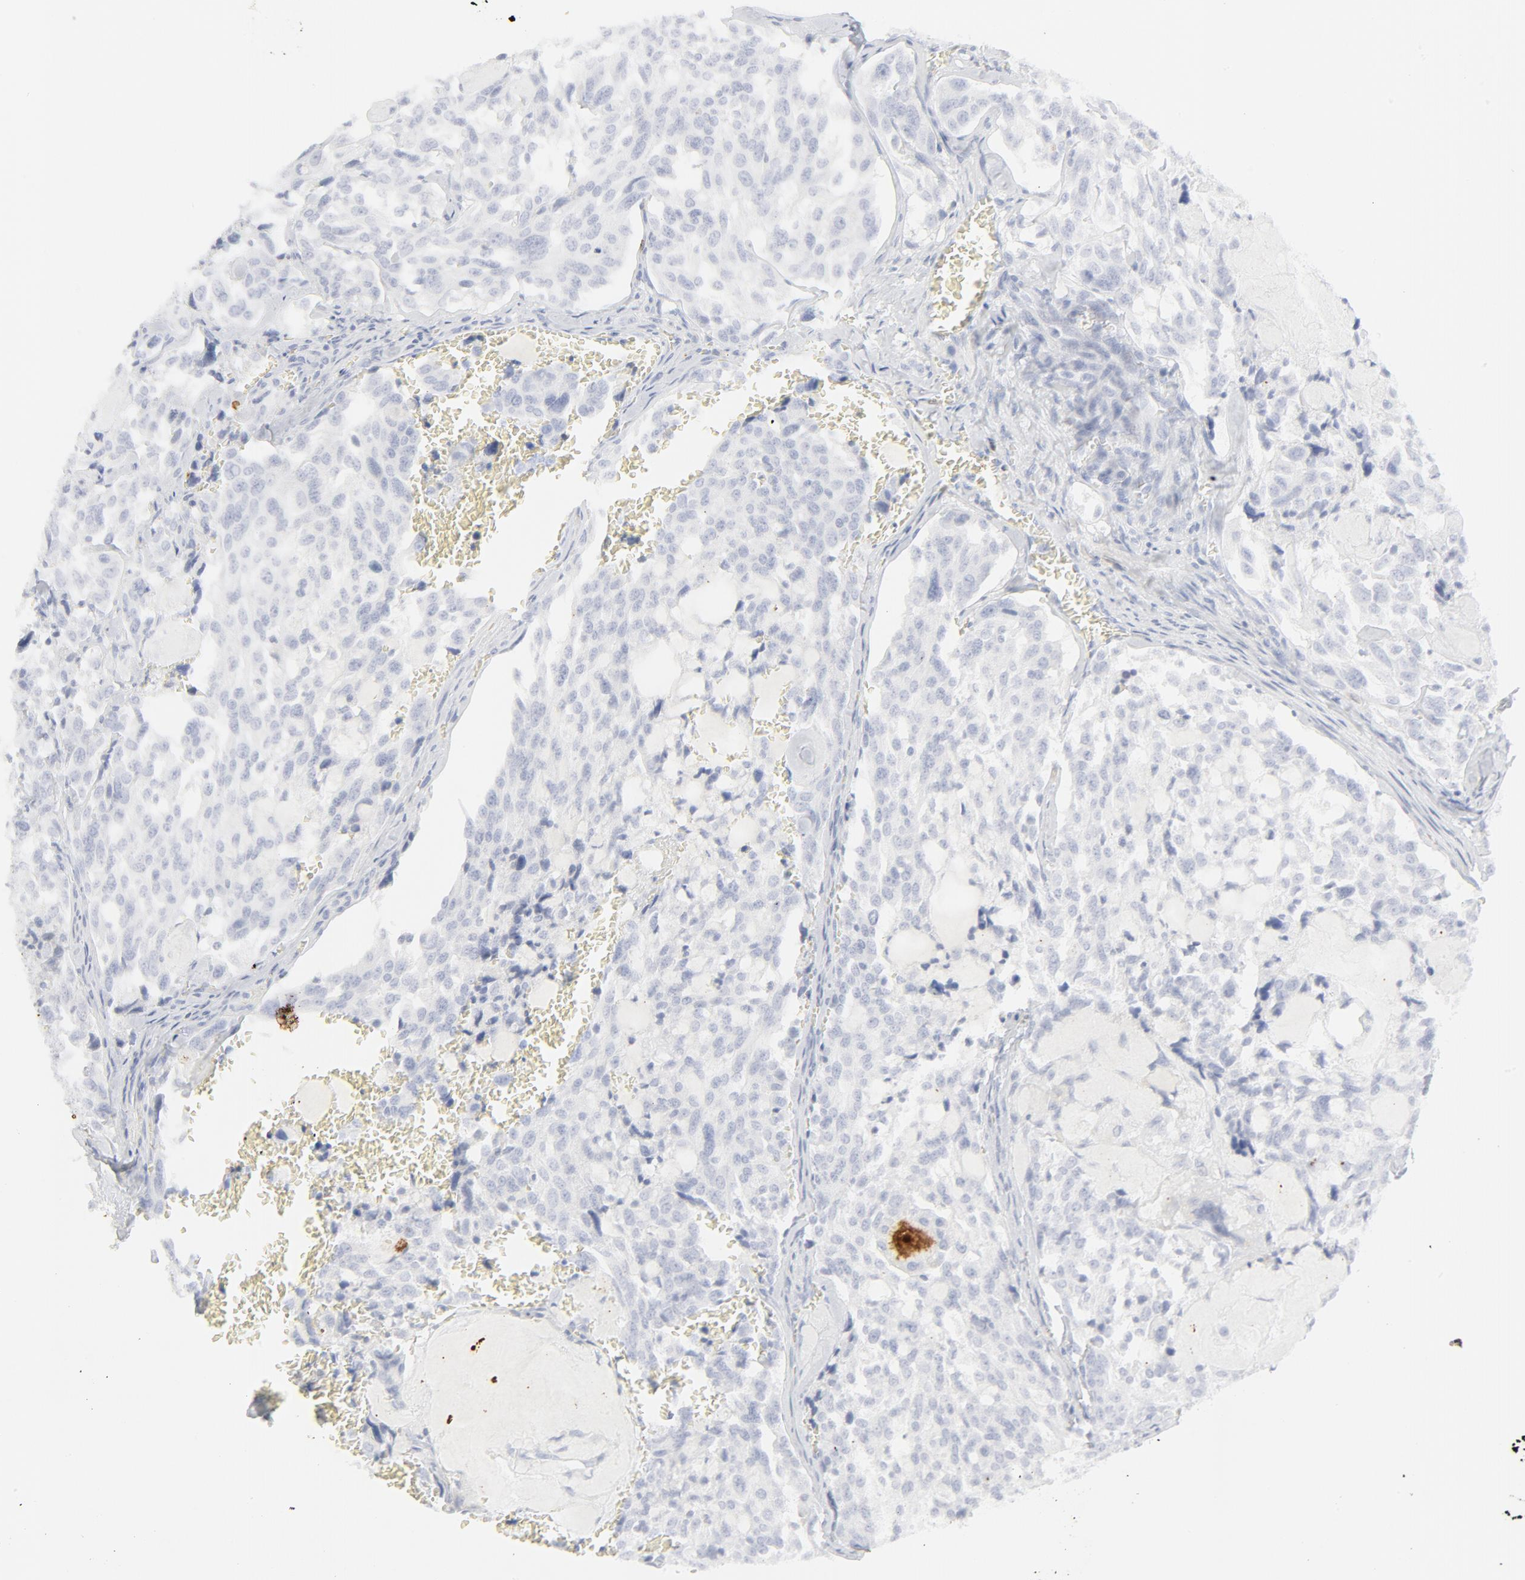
{"staining": {"intensity": "negative", "quantity": "none", "location": "none"}, "tissue": "thyroid cancer", "cell_type": "Tumor cells", "image_type": "cancer", "snomed": [{"axis": "morphology", "description": "Carcinoma, NOS"}, {"axis": "morphology", "description": "Carcinoid, malignant, NOS"}, {"axis": "topography", "description": "Thyroid gland"}], "caption": "DAB immunohistochemical staining of human thyroid cancer displays no significant positivity in tumor cells.", "gene": "CCR7", "patient": {"sex": "male", "age": 33}}